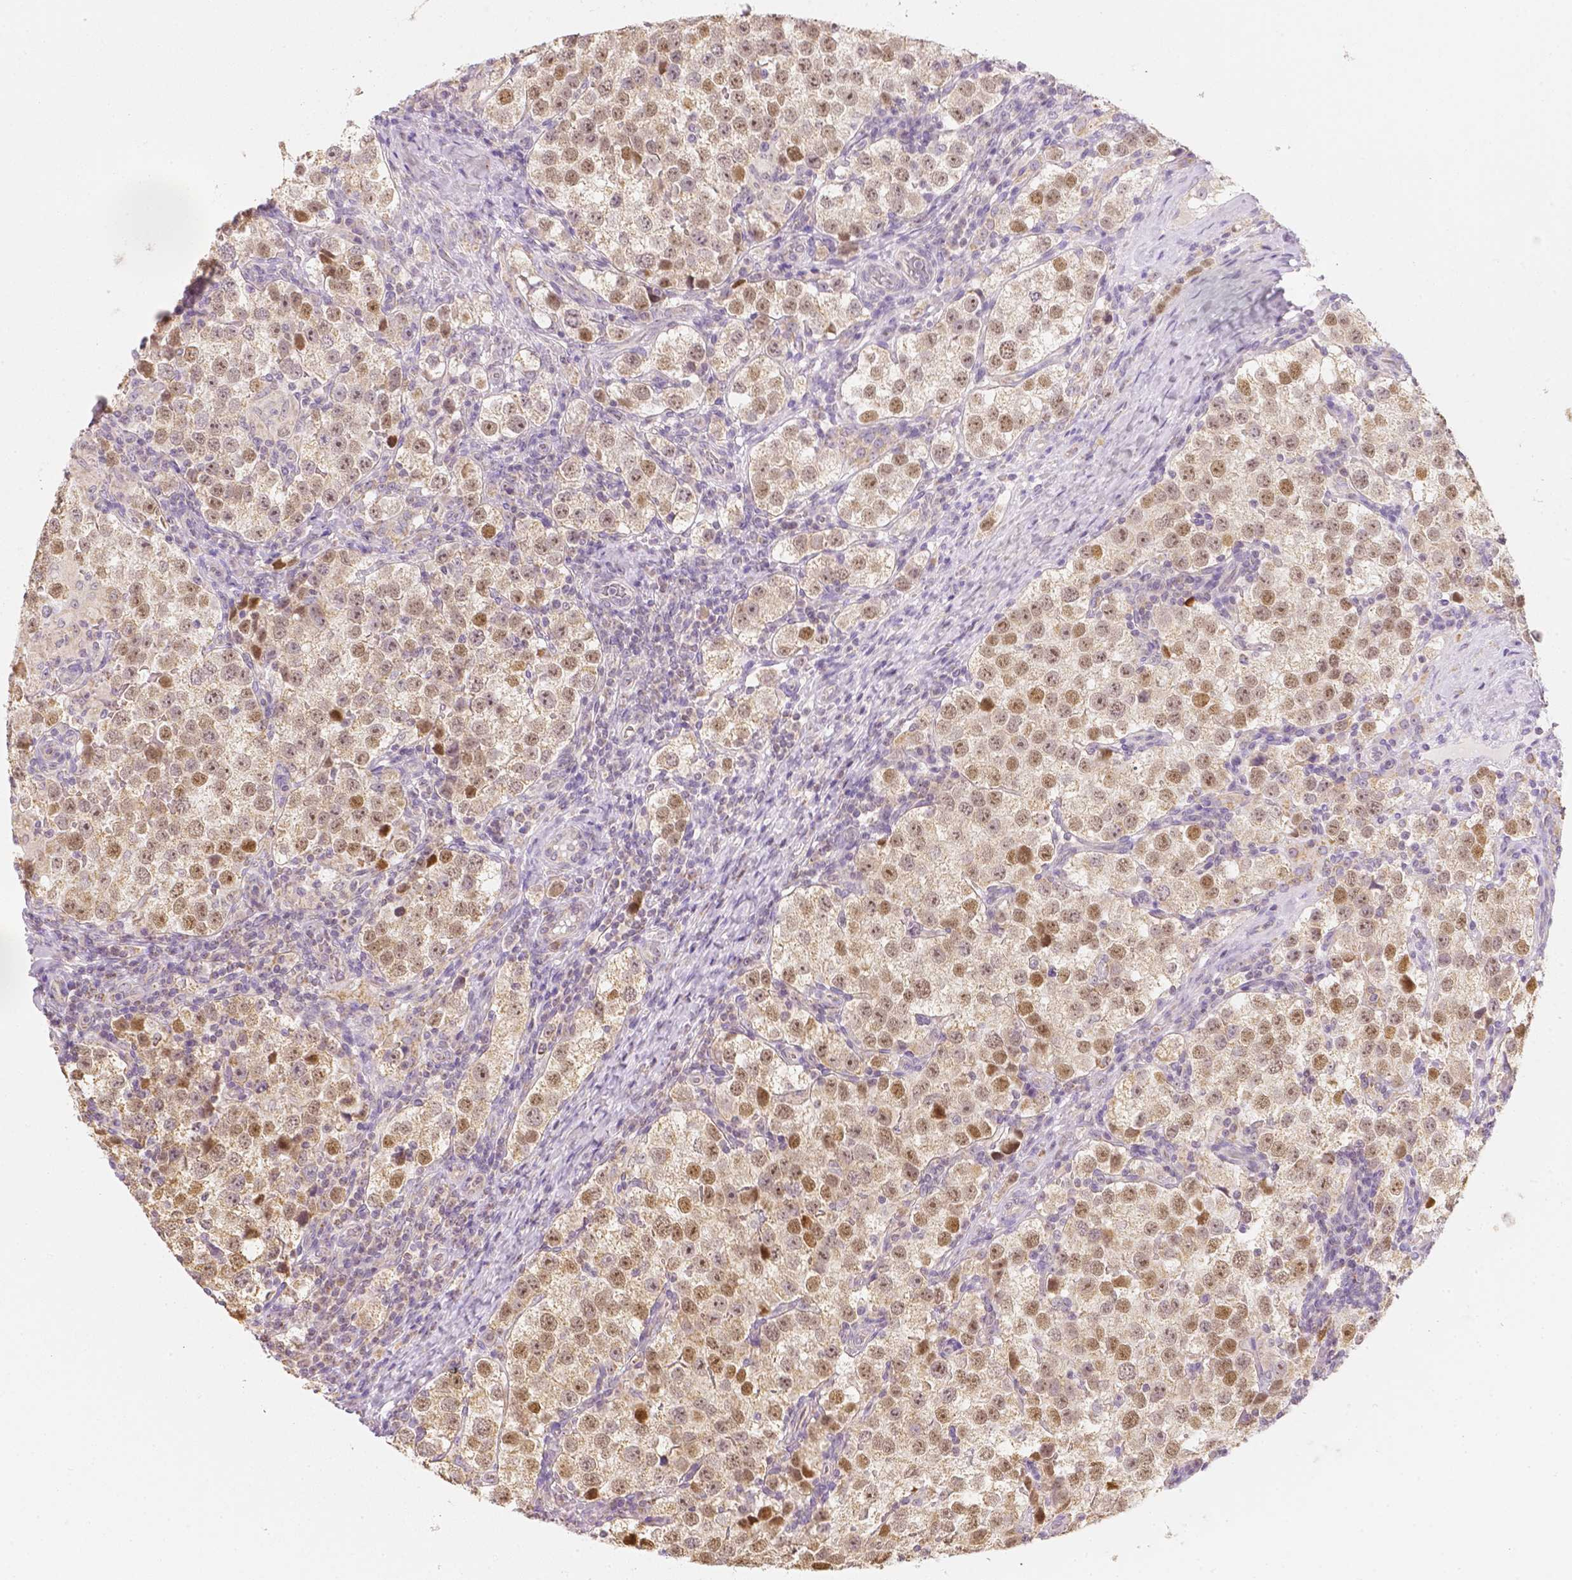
{"staining": {"intensity": "moderate", "quantity": ">75%", "location": "cytoplasmic/membranous,nuclear"}, "tissue": "testis cancer", "cell_type": "Tumor cells", "image_type": "cancer", "snomed": [{"axis": "morphology", "description": "Seminoma, NOS"}, {"axis": "topography", "description": "Testis"}], "caption": "The image demonstrates staining of testis cancer, revealing moderate cytoplasmic/membranous and nuclear protein staining (brown color) within tumor cells.", "gene": "NVL", "patient": {"sex": "male", "age": 37}}